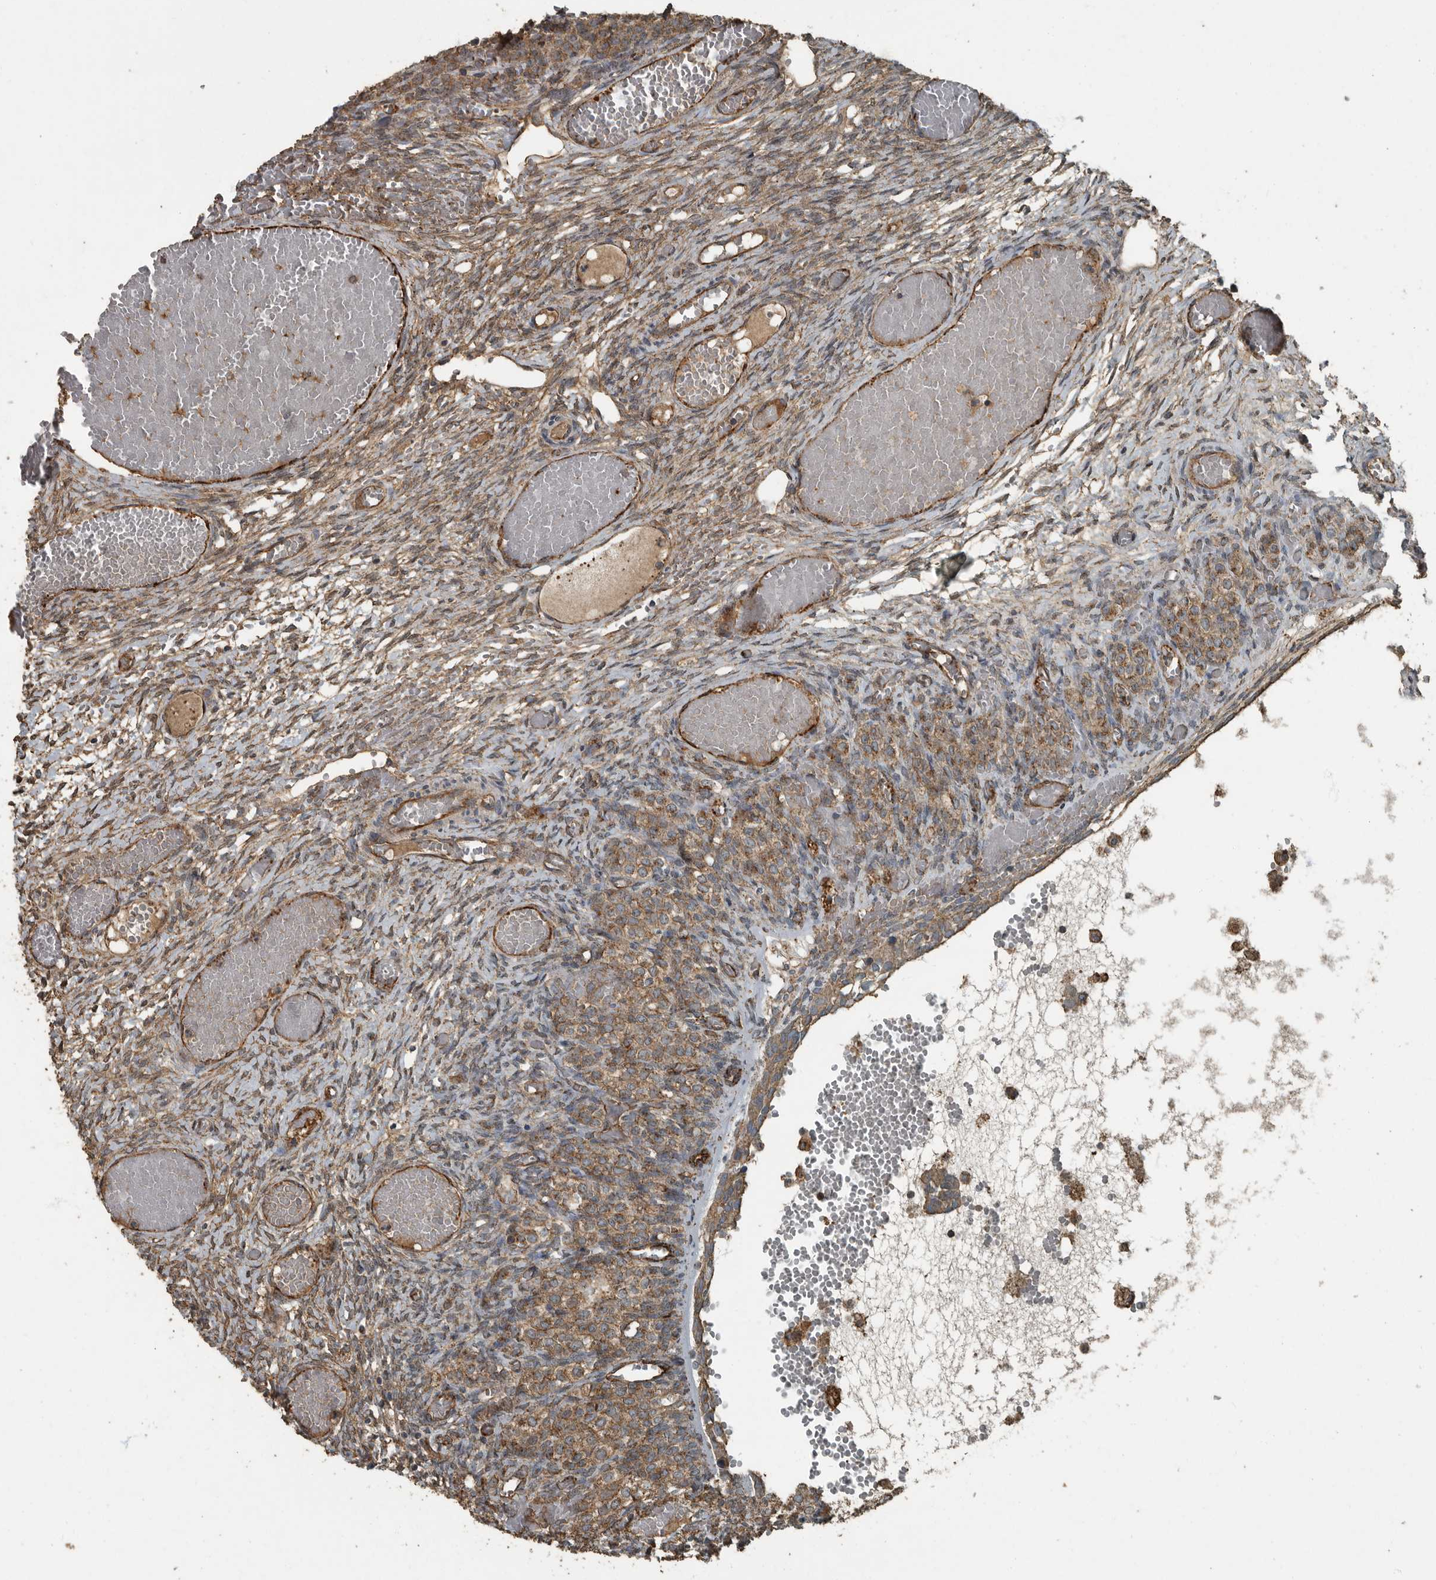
{"staining": {"intensity": "moderate", "quantity": "25%-75%", "location": "cytoplasmic/membranous"}, "tissue": "ovary", "cell_type": "Ovarian stroma cells", "image_type": "normal", "snomed": [{"axis": "morphology", "description": "Adenocarcinoma, NOS"}, {"axis": "topography", "description": "Endometrium"}], "caption": "Ovary stained with DAB immunohistochemistry demonstrates medium levels of moderate cytoplasmic/membranous expression in about 25%-75% of ovarian stroma cells. The staining is performed using DAB brown chromogen to label protein expression. The nuclei are counter-stained blue using hematoxylin.", "gene": "IL15RA", "patient": {"sex": "female", "age": 32}}